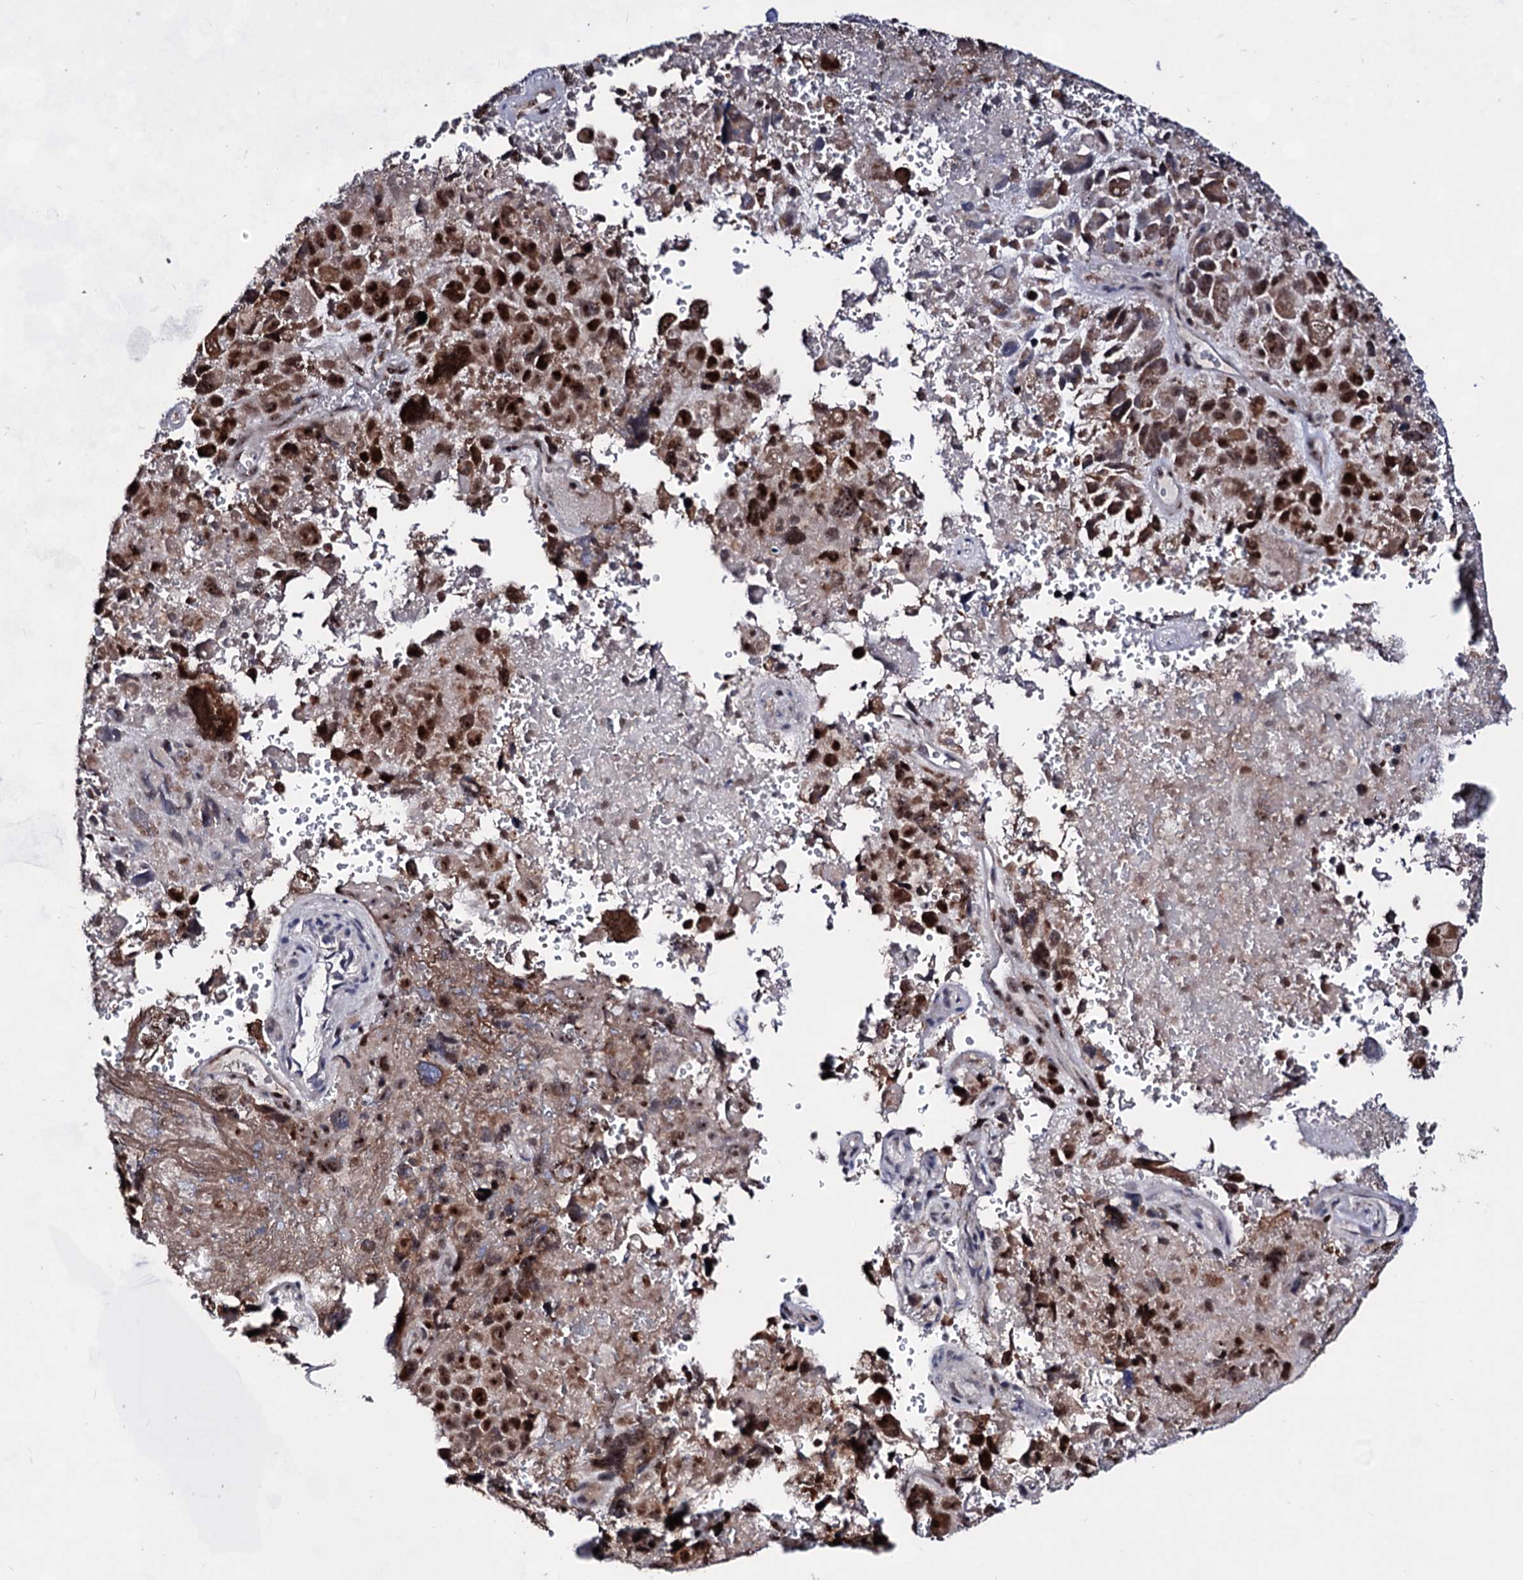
{"staining": {"intensity": "strong", "quantity": ">75%", "location": "nuclear"}, "tissue": "melanoma", "cell_type": "Tumor cells", "image_type": "cancer", "snomed": [{"axis": "morphology", "description": "Malignant melanoma, Metastatic site"}, {"axis": "topography", "description": "Brain"}], "caption": "This micrograph reveals IHC staining of human melanoma, with high strong nuclear expression in approximately >75% of tumor cells.", "gene": "EXOSC10", "patient": {"sex": "female", "age": 53}}